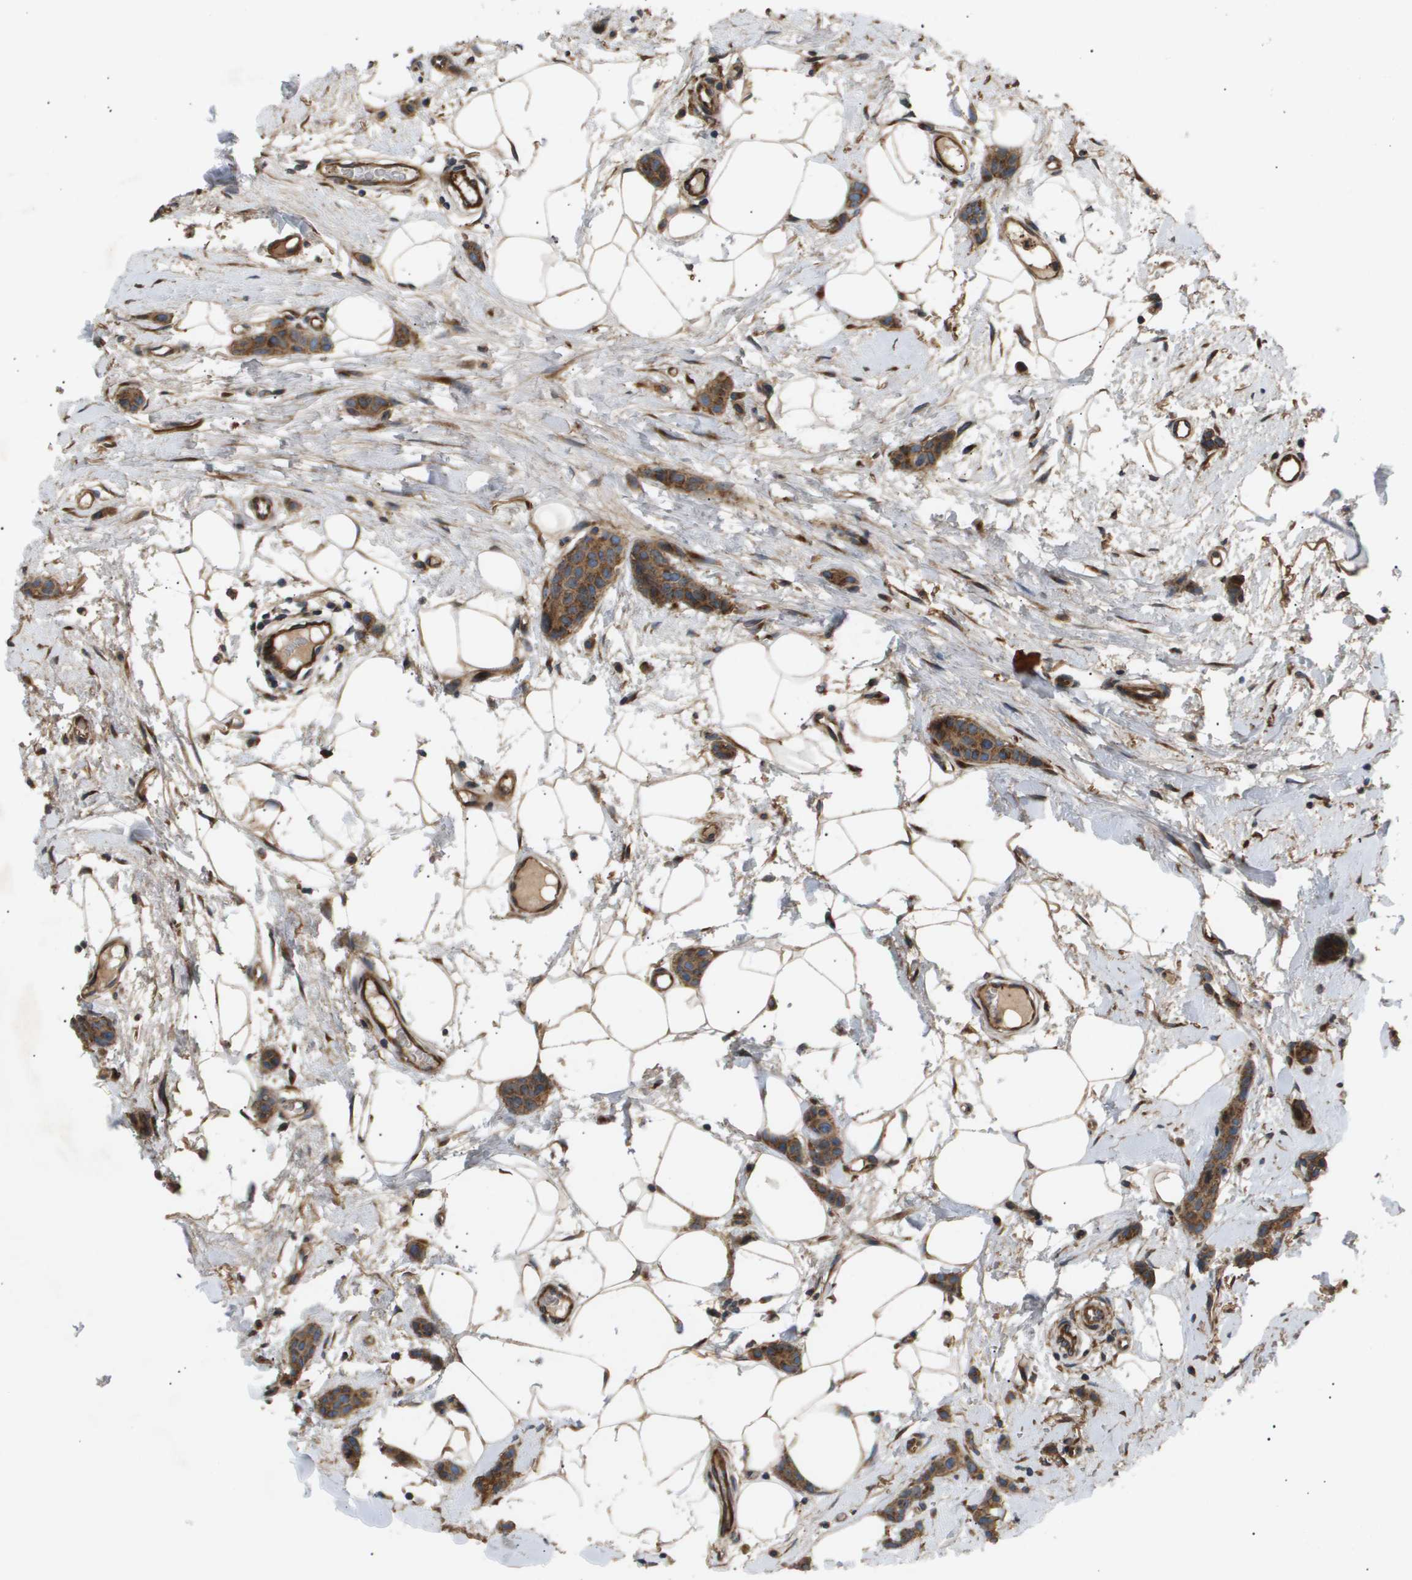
{"staining": {"intensity": "moderate", "quantity": ">75%", "location": "cytoplasmic/membranous"}, "tissue": "breast cancer", "cell_type": "Tumor cells", "image_type": "cancer", "snomed": [{"axis": "morphology", "description": "Lobular carcinoma"}, {"axis": "topography", "description": "Skin"}, {"axis": "topography", "description": "Breast"}], "caption": "Immunohistochemical staining of lobular carcinoma (breast) displays medium levels of moderate cytoplasmic/membranous staining in approximately >75% of tumor cells.", "gene": "LYSMD3", "patient": {"sex": "female", "age": 46}}